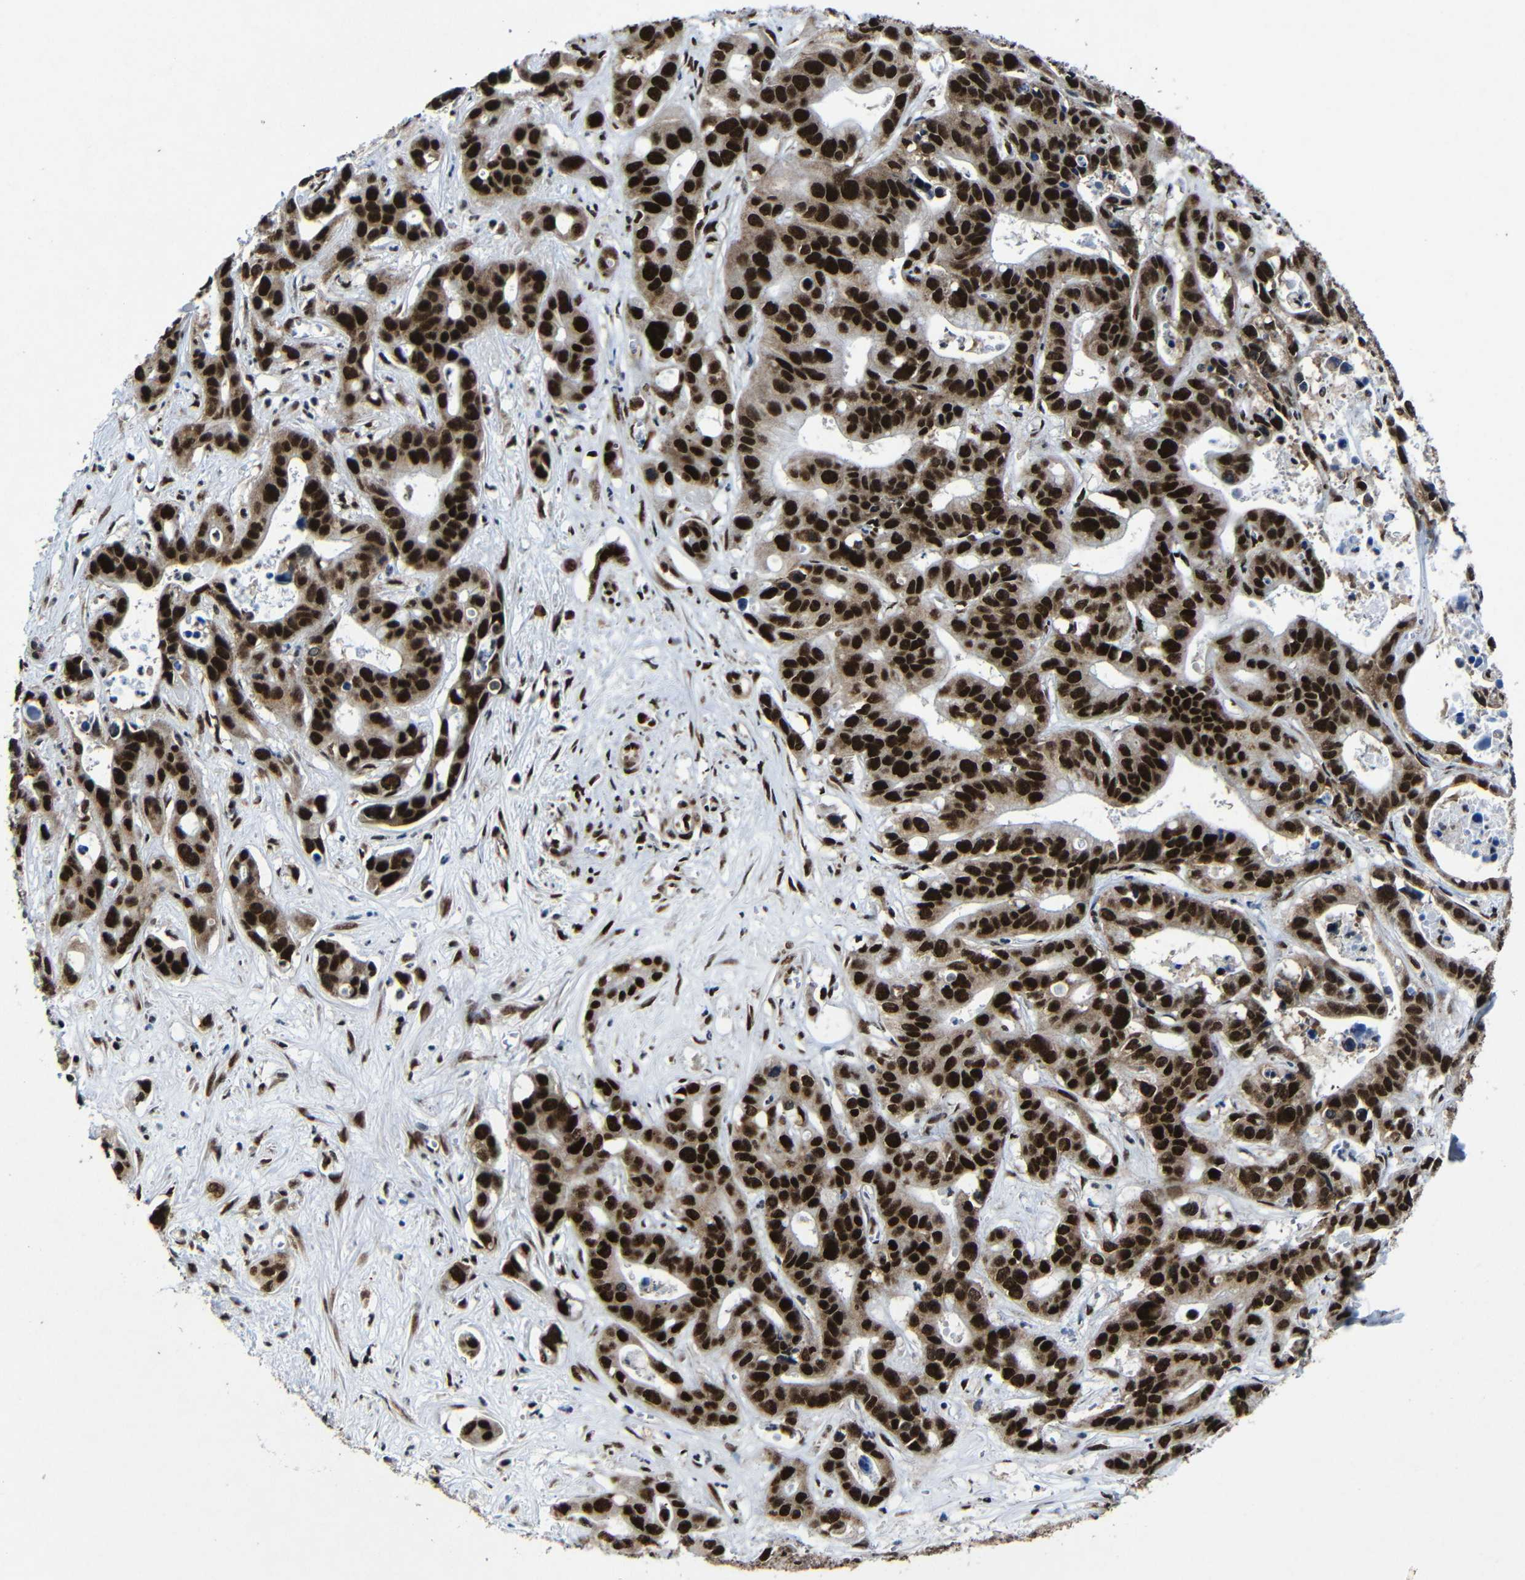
{"staining": {"intensity": "strong", "quantity": ">75%", "location": "nuclear"}, "tissue": "liver cancer", "cell_type": "Tumor cells", "image_type": "cancer", "snomed": [{"axis": "morphology", "description": "Cholangiocarcinoma"}, {"axis": "topography", "description": "Liver"}], "caption": "Strong nuclear protein positivity is appreciated in approximately >75% of tumor cells in liver cancer.", "gene": "PTBP1", "patient": {"sex": "female", "age": 65}}